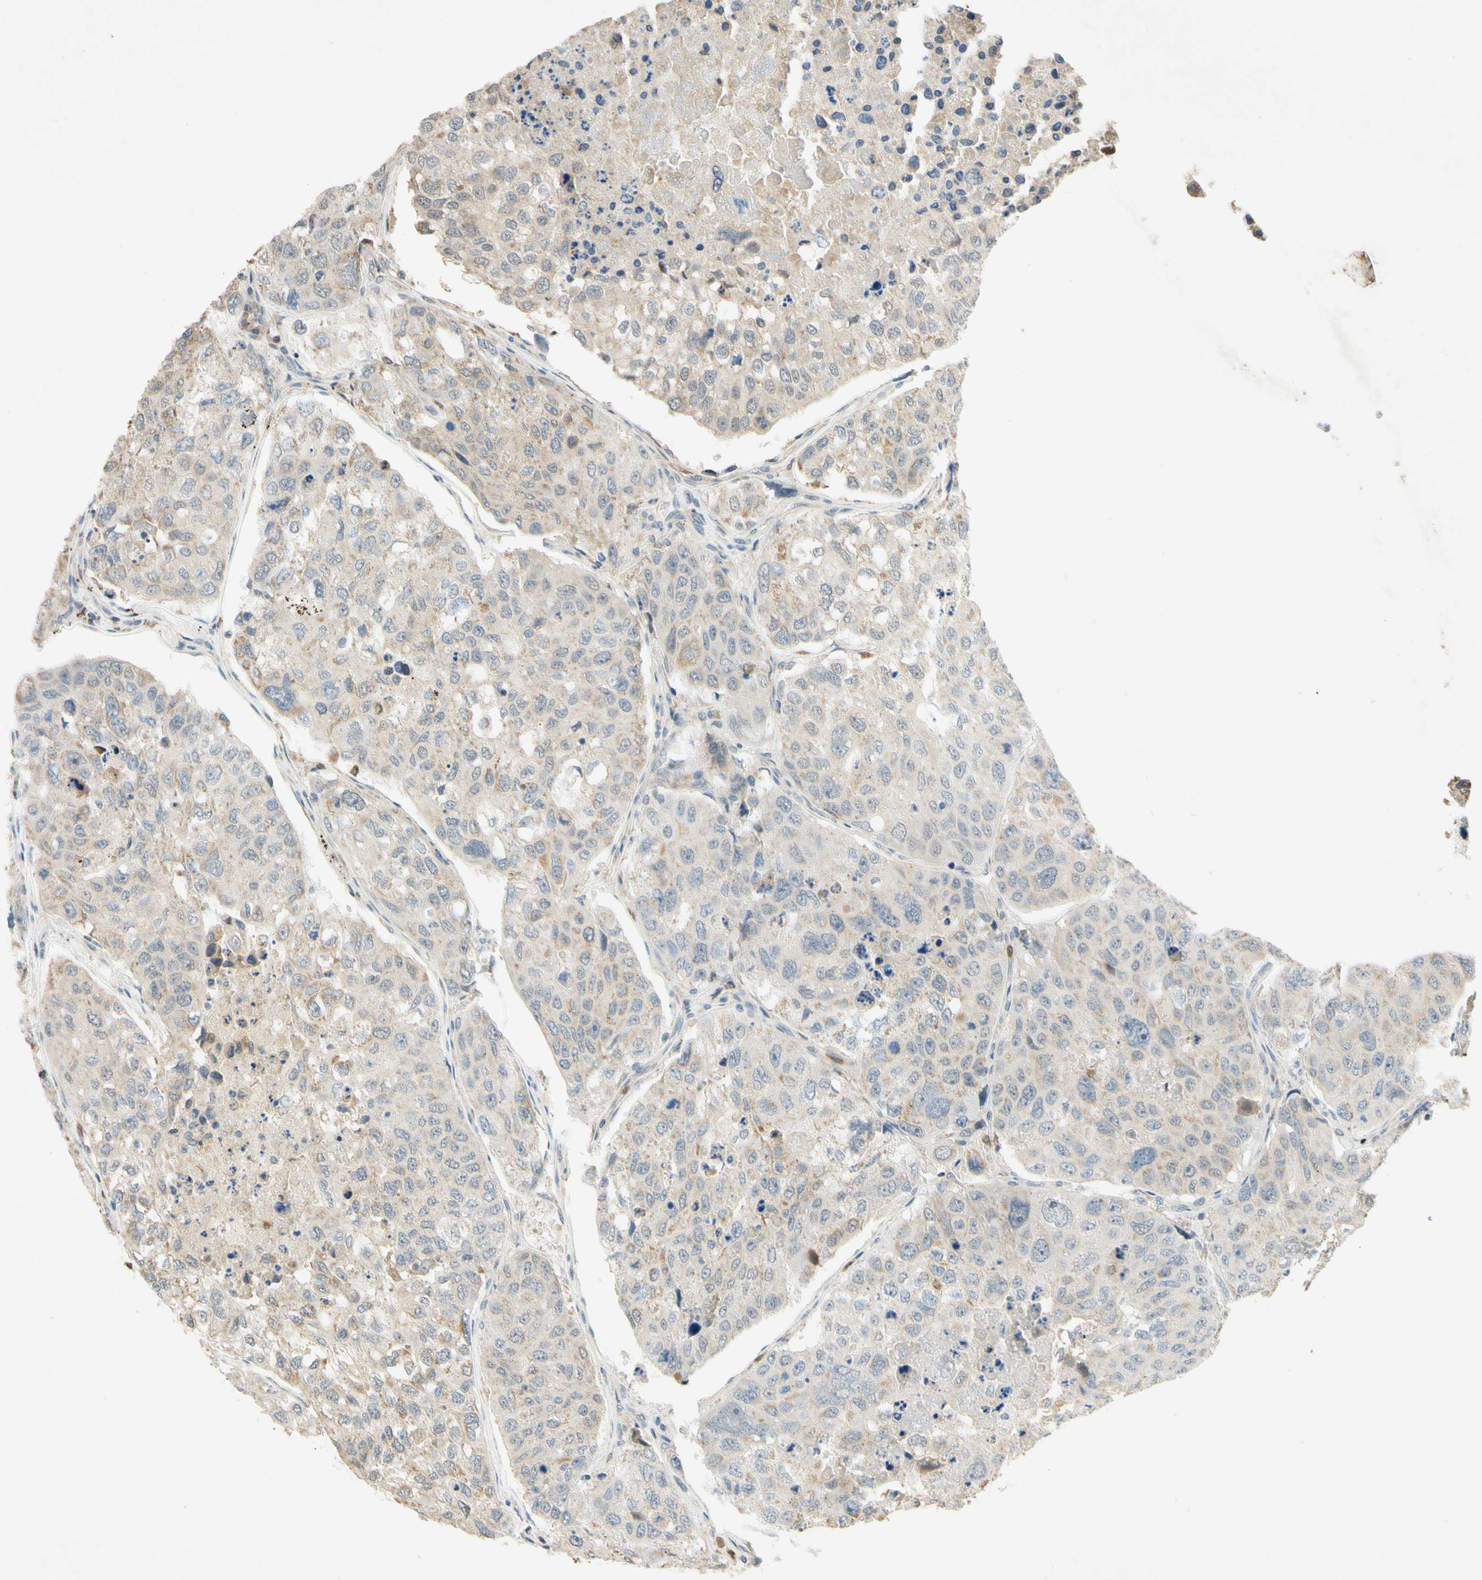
{"staining": {"intensity": "weak", "quantity": ">75%", "location": "cytoplasmic/membranous"}, "tissue": "urothelial cancer", "cell_type": "Tumor cells", "image_type": "cancer", "snomed": [{"axis": "morphology", "description": "Urothelial carcinoma, High grade"}, {"axis": "topography", "description": "Lymph node"}, {"axis": "topography", "description": "Urinary bladder"}], "caption": "Immunohistochemical staining of human urothelial cancer exhibits weak cytoplasmic/membranous protein expression in about >75% of tumor cells.", "gene": "GATA1", "patient": {"sex": "male", "age": 51}}